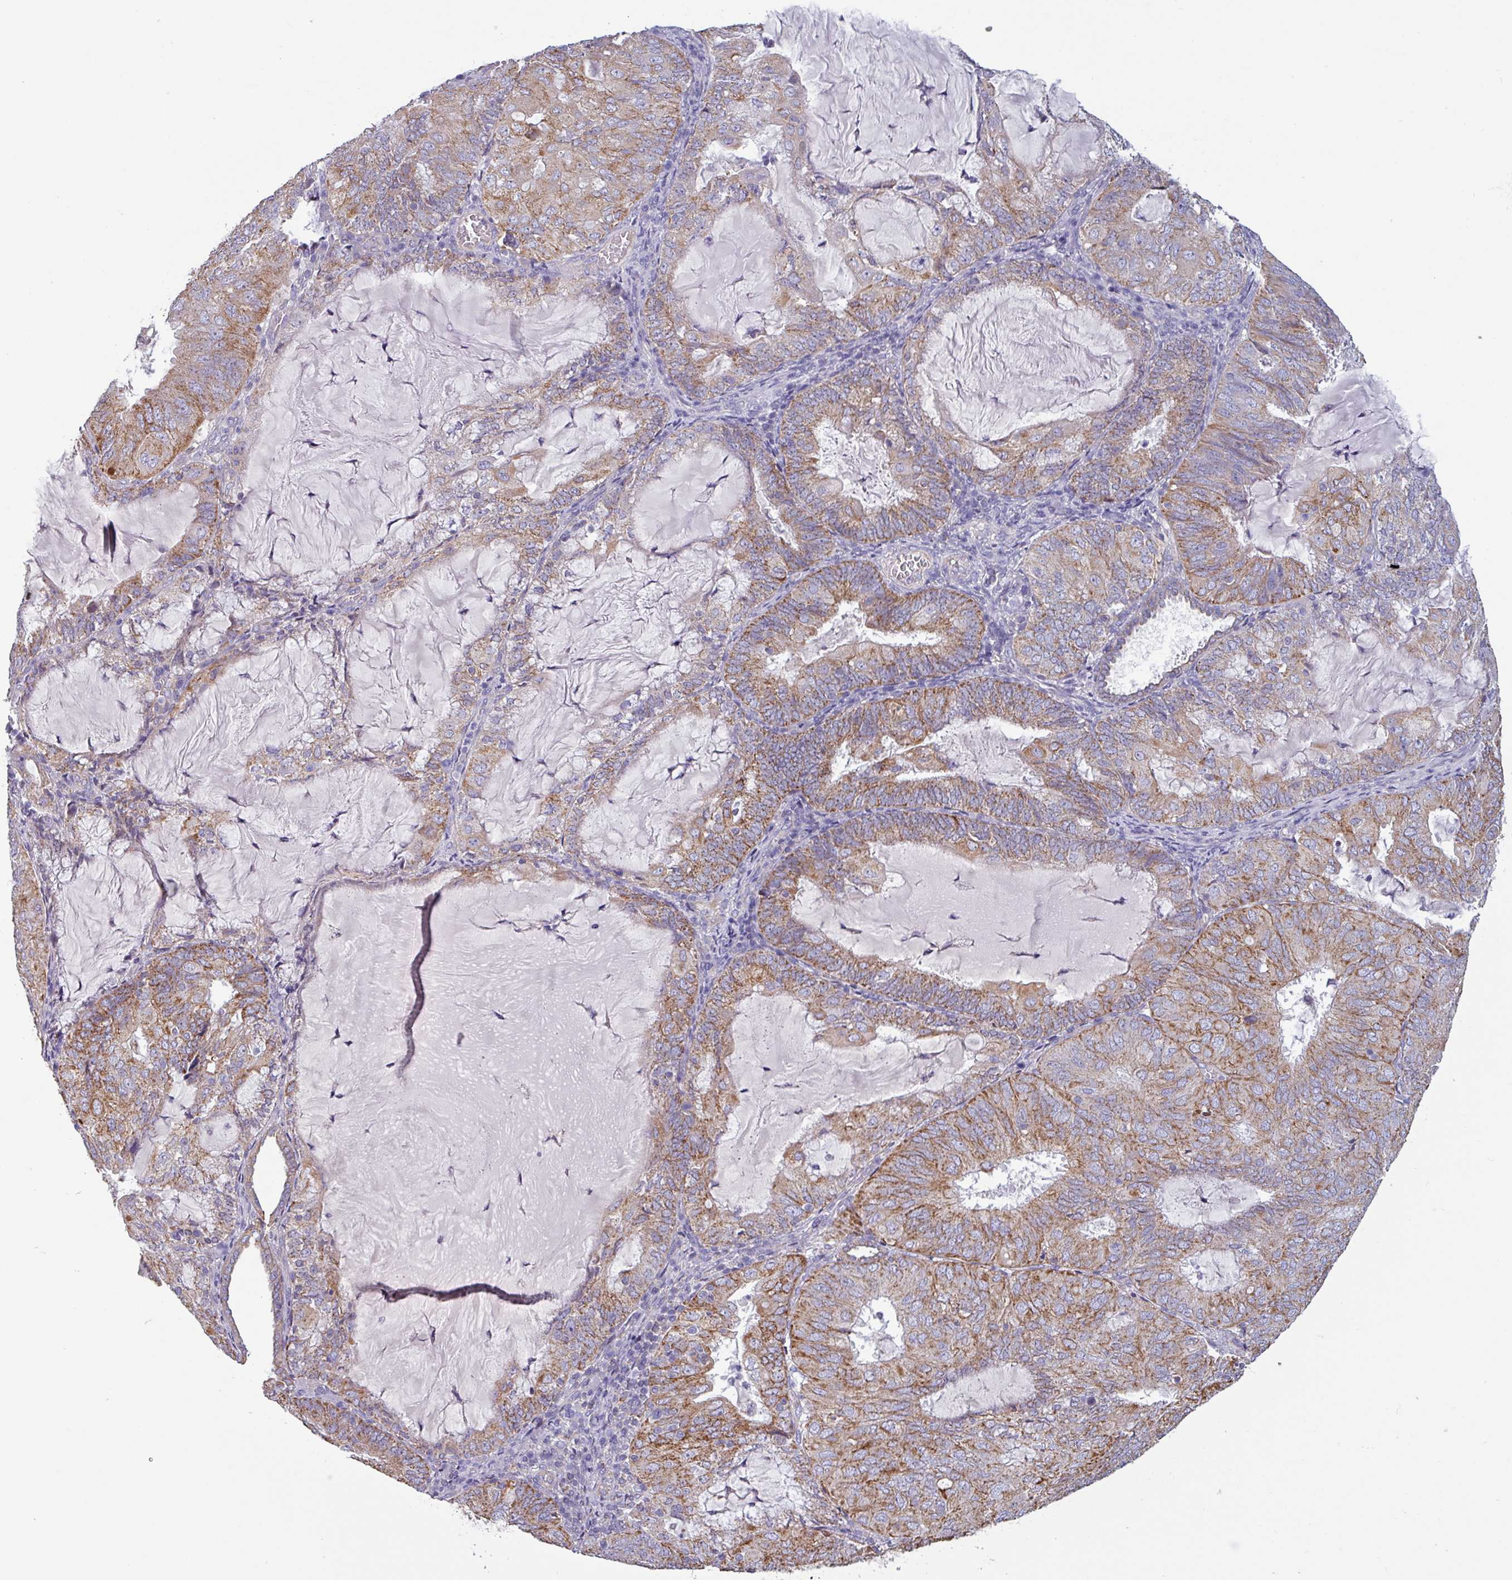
{"staining": {"intensity": "moderate", "quantity": ">75%", "location": "cytoplasmic/membranous"}, "tissue": "endometrial cancer", "cell_type": "Tumor cells", "image_type": "cancer", "snomed": [{"axis": "morphology", "description": "Adenocarcinoma, NOS"}, {"axis": "topography", "description": "Endometrium"}], "caption": "This photomicrograph demonstrates endometrial adenocarcinoma stained with immunohistochemistry to label a protein in brown. The cytoplasmic/membranous of tumor cells show moderate positivity for the protein. Nuclei are counter-stained blue.", "gene": "CAMK1", "patient": {"sex": "female", "age": 81}}